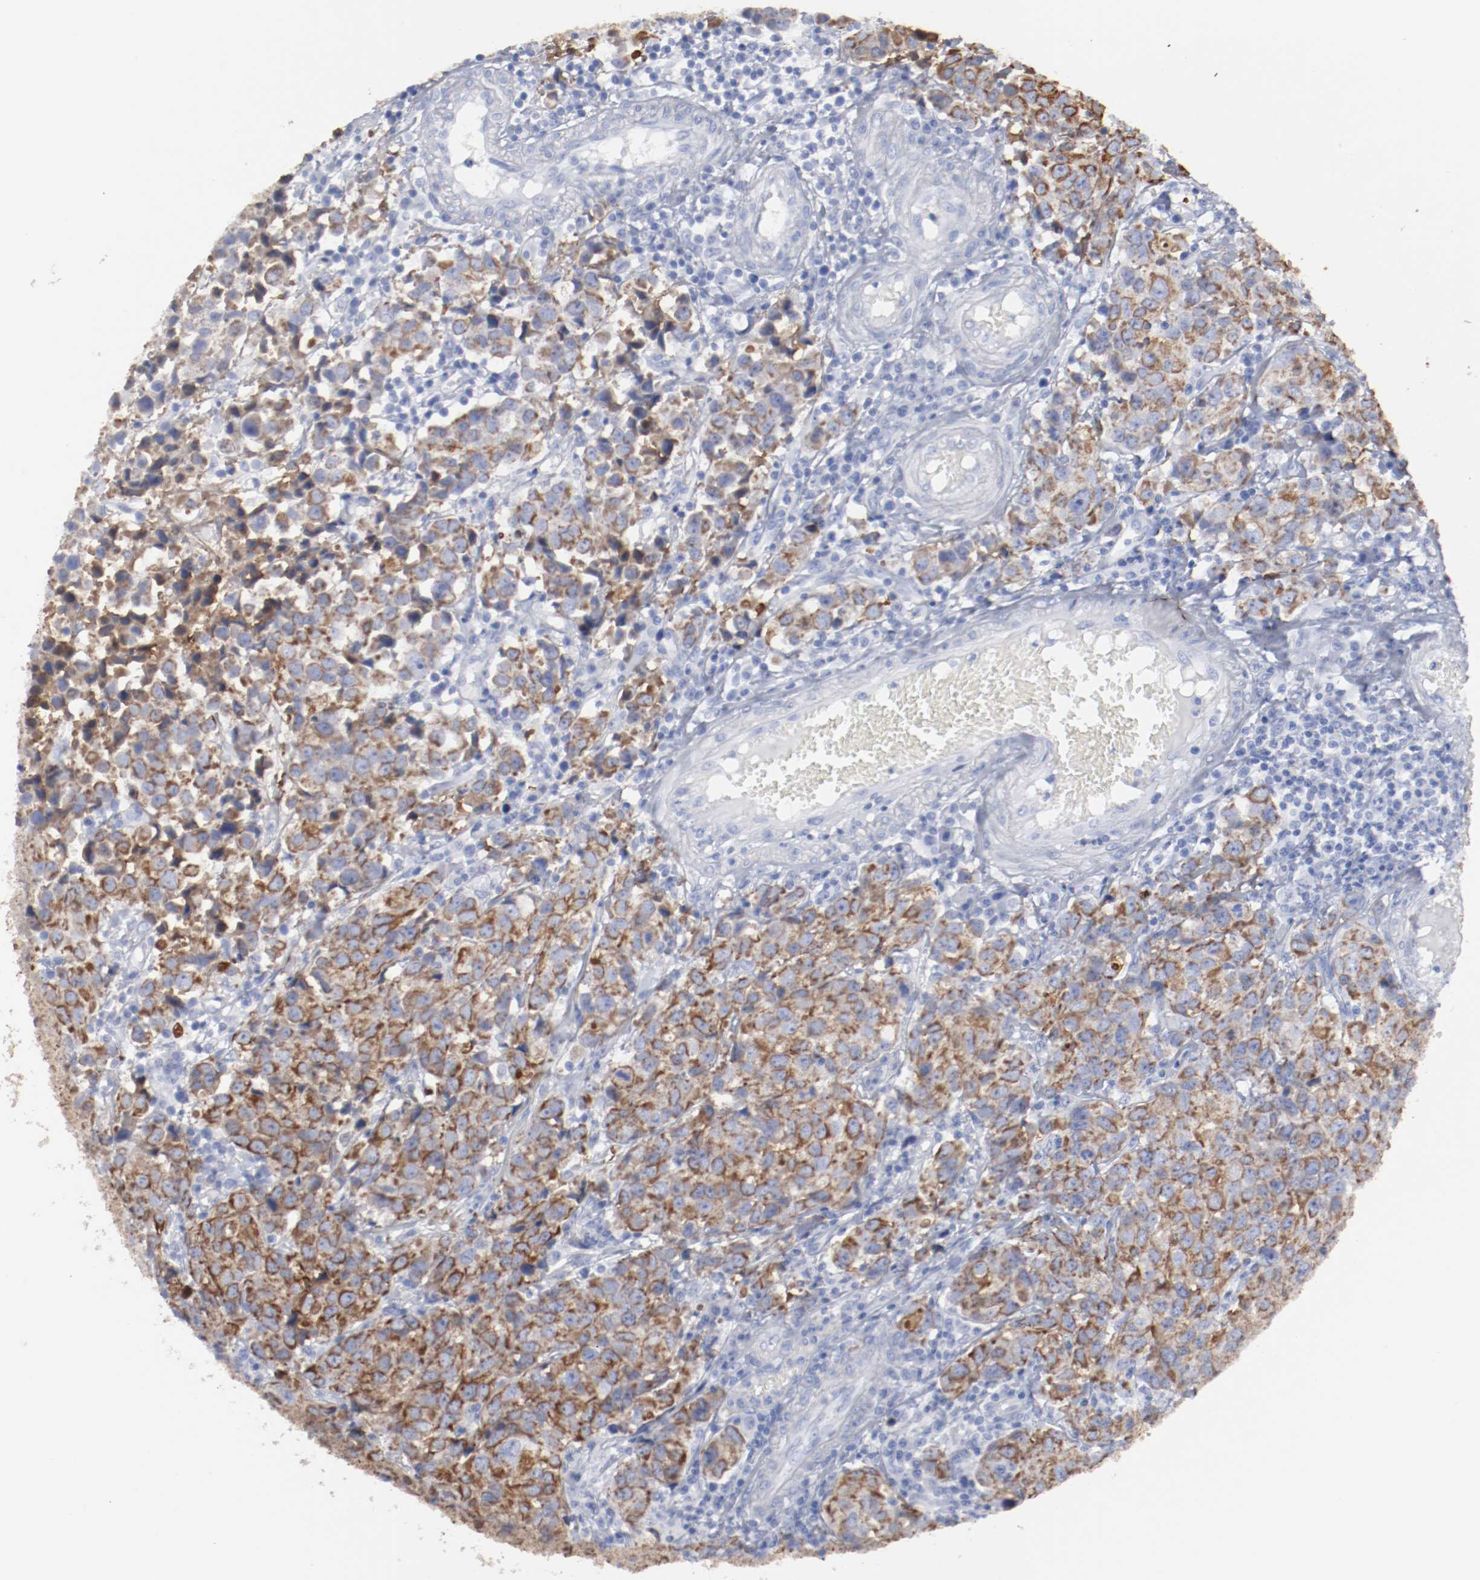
{"staining": {"intensity": "strong", "quantity": ">75%", "location": "cytoplasmic/membranous"}, "tissue": "urothelial cancer", "cell_type": "Tumor cells", "image_type": "cancer", "snomed": [{"axis": "morphology", "description": "Urothelial carcinoma, High grade"}, {"axis": "topography", "description": "Urinary bladder"}], "caption": "Immunohistochemistry (DAB (3,3'-diaminobenzidine)) staining of human urothelial cancer displays strong cytoplasmic/membranous protein staining in approximately >75% of tumor cells. (DAB (3,3'-diaminobenzidine) IHC with brightfield microscopy, high magnification).", "gene": "TSPAN6", "patient": {"sex": "female", "age": 75}}